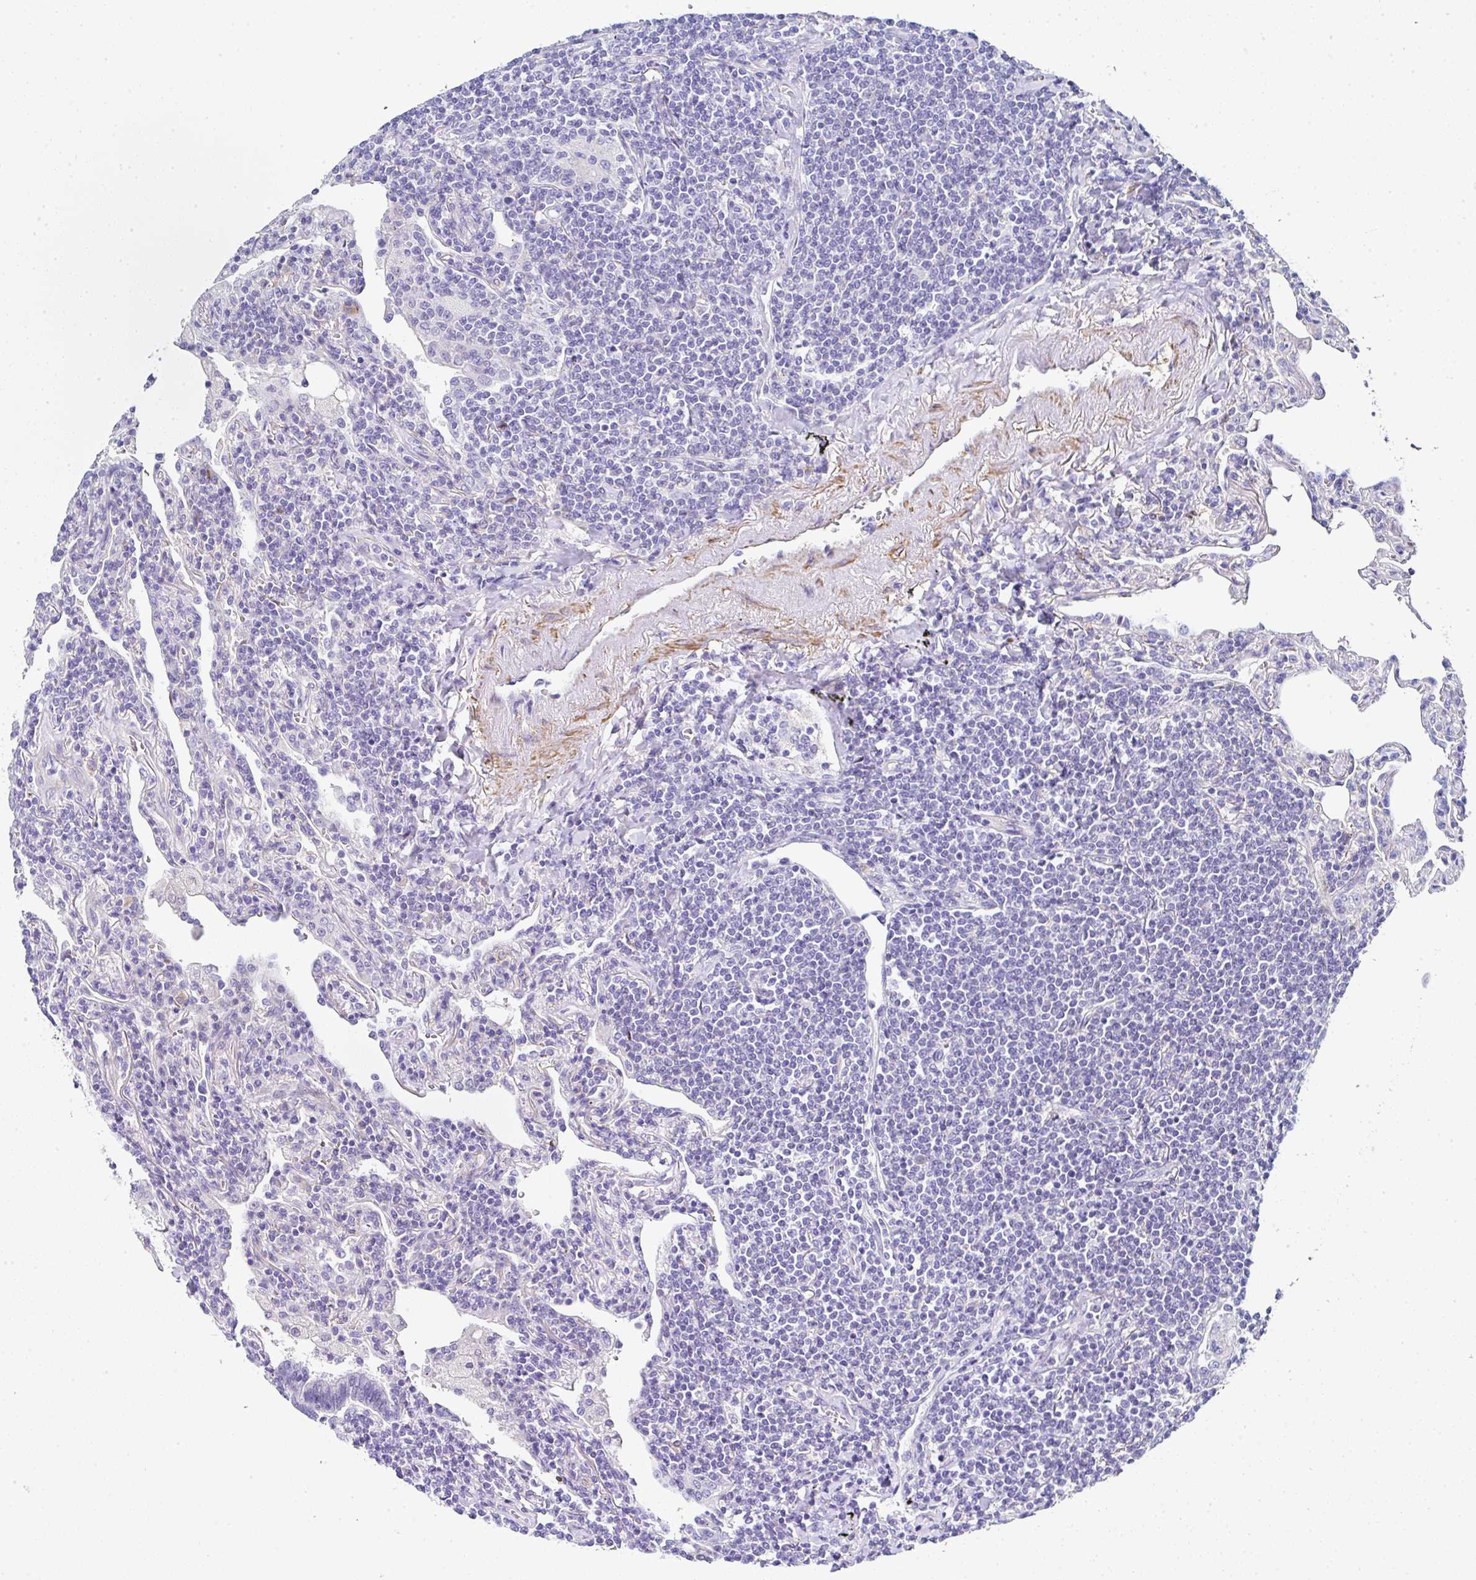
{"staining": {"intensity": "negative", "quantity": "none", "location": "none"}, "tissue": "lymphoma", "cell_type": "Tumor cells", "image_type": "cancer", "snomed": [{"axis": "morphology", "description": "Malignant lymphoma, non-Hodgkin's type, Low grade"}, {"axis": "topography", "description": "Lung"}], "caption": "Protein analysis of malignant lymphoma, non-Hodgkin's type (low-grade) shows no significant expression in tumor cells.", "gene": "PPFIA4", "patient": {"sex": "female", "age": 71}}